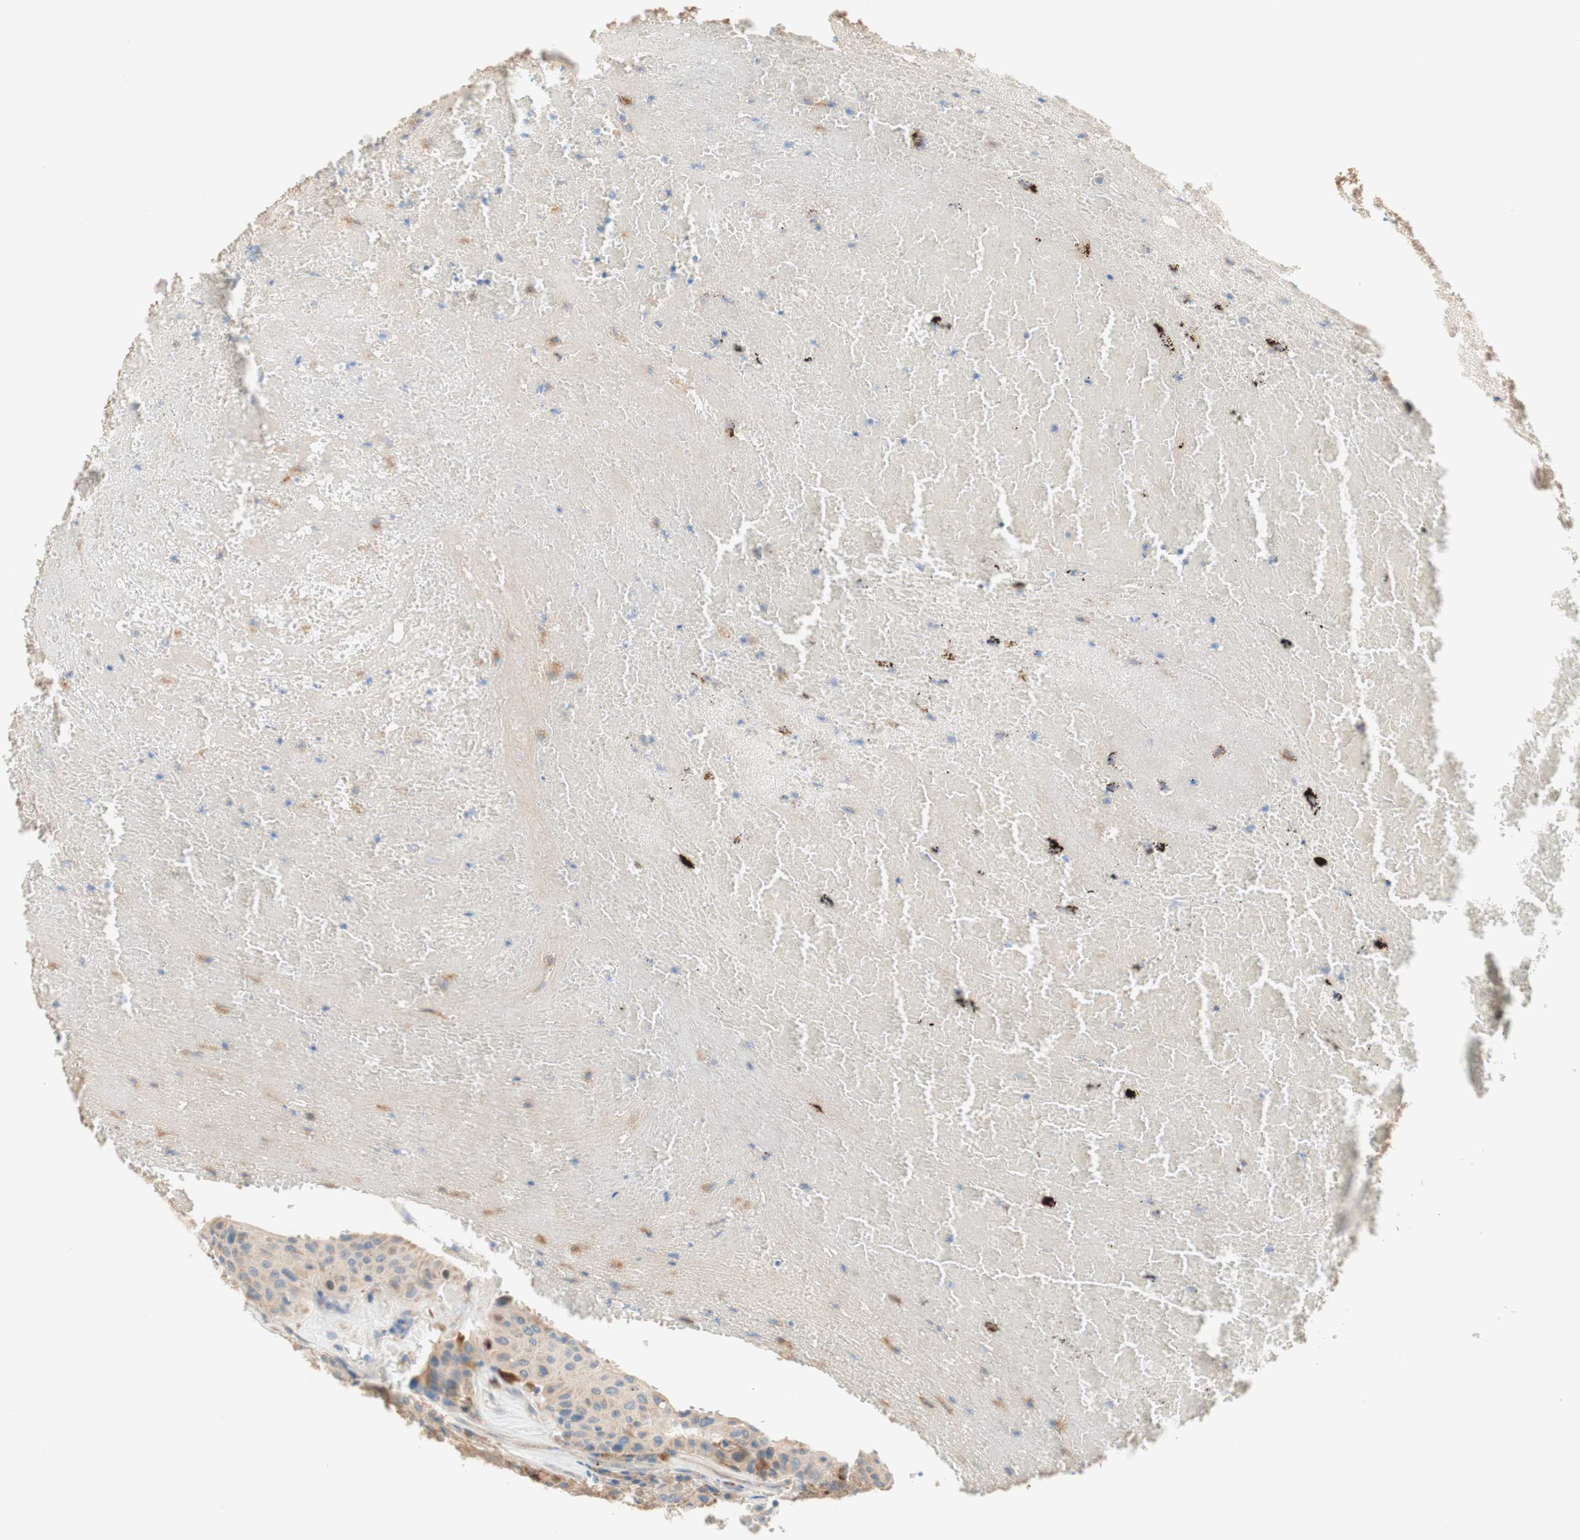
{"staining": {"intensity": "weak", "quantity": "<25%", "location": "cytoplasmic/membranous"}, "tissue": "urothelial cancer", "cell_type": "Tumor cells", "image_type": "cancer", "snomed": [{"axis": "morphology", "description": "Urothelial carcinoma, High grade"}, {"axis": "topography", "description": "Urinary bladder"}], "caption": "There is no significant expression in tumor cells of urothelial cancer. (Stains: DAB (3,3'-diaminobenzidine) immunohistochemistry (IHC) with hematoxylin counter stain, Microscopy: brightfield microscopy at high magnification).", "gene": "PTPN21", "patient": {"sex": "male", "age": 66}}